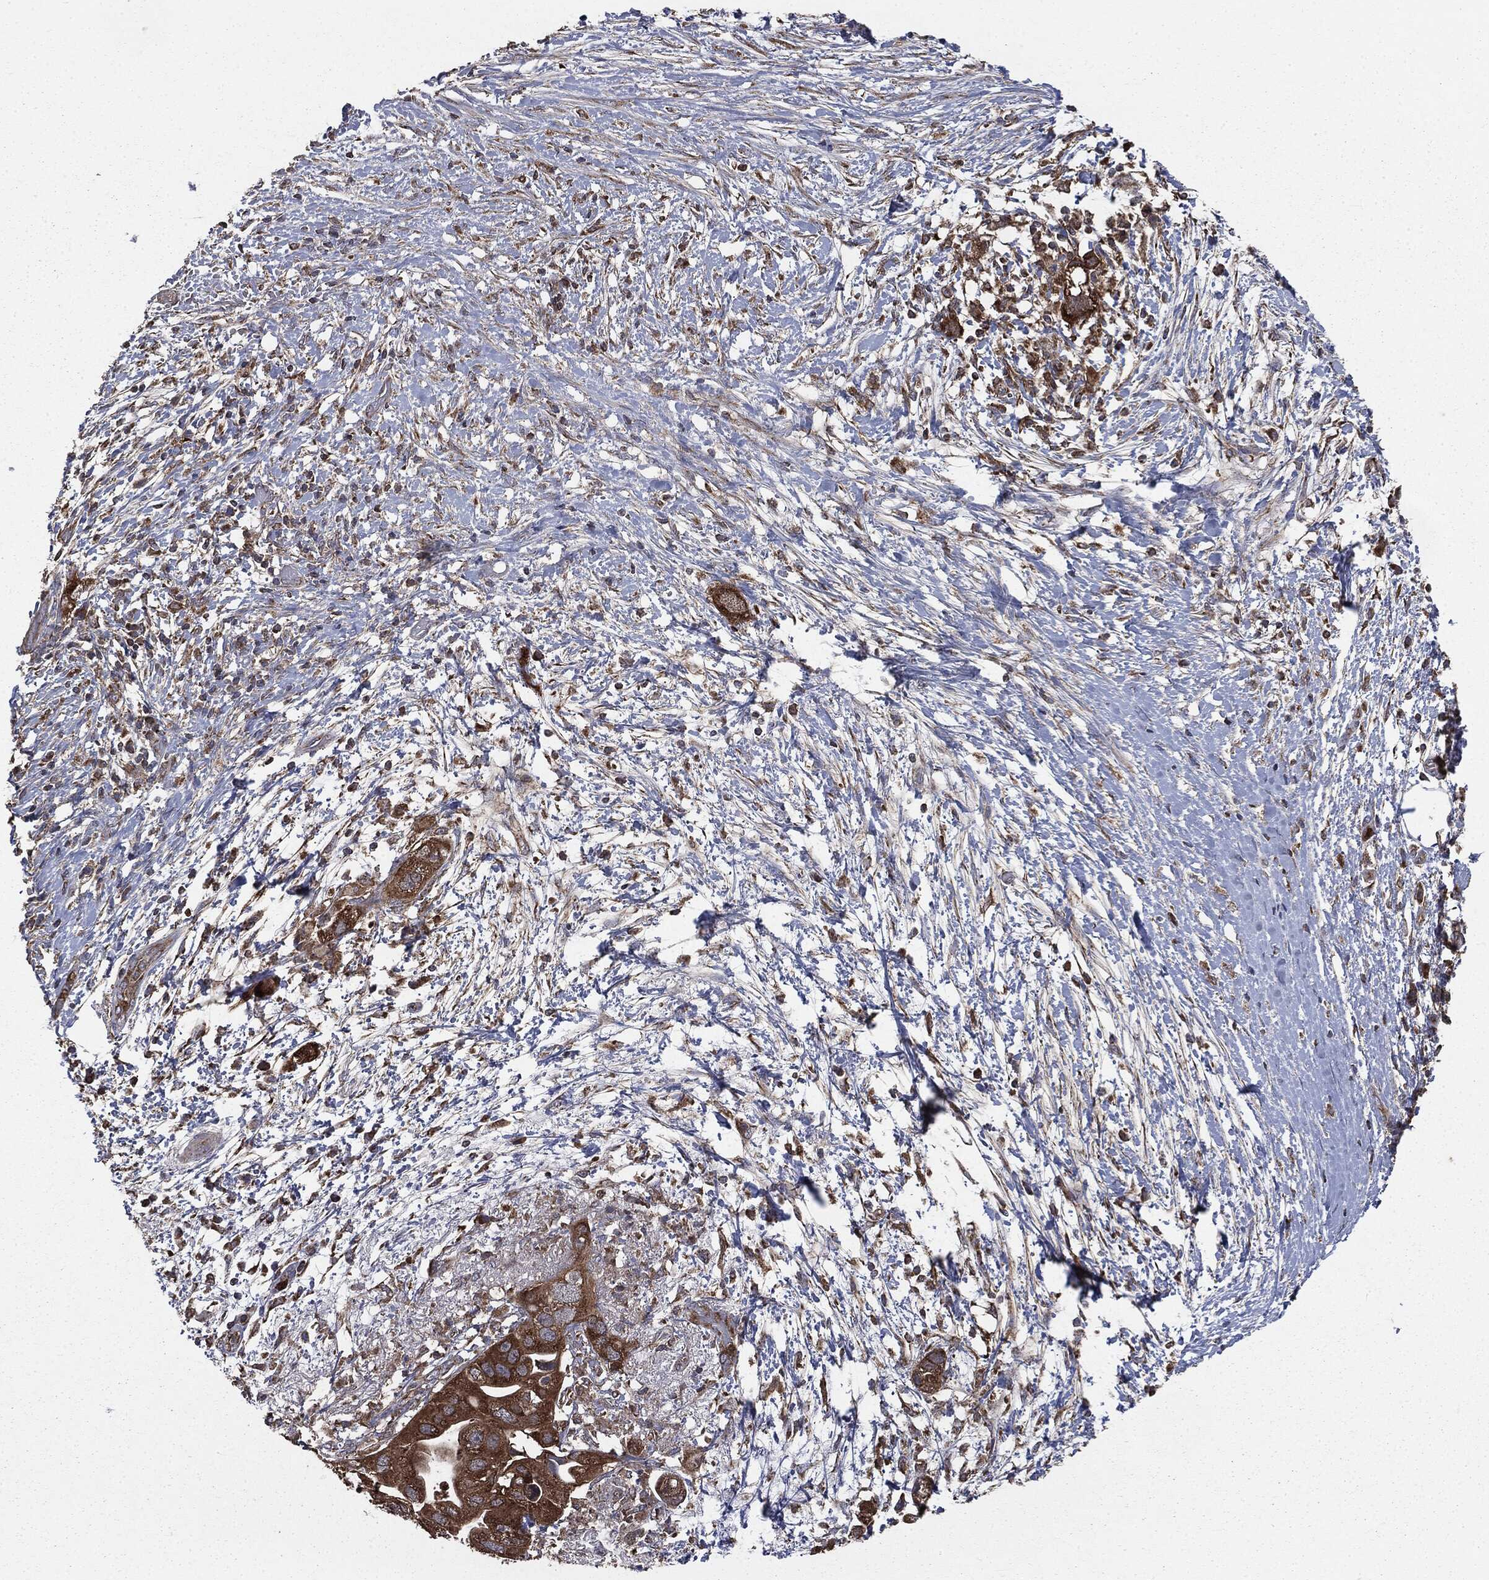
{"staining": {"intensity": "strong", "quantity": ">75%", "location": "cytoplasmic/membranous"}, "tissue": "pancreatic cancer", "cell_type": "Tumor cells", "image_type": "cancer", "snomed": [{"axis": "morphology", "description": "Adenocarcinoma, NOS"}, {"axis": "topography", "description": "Pancreas"}], "caption": "A photomicrograph of human adenocarcinoma (pancreatic) stained for a protein exhibits strong cytoplasmic/membranous brown staining in tumor cells.", "gene": "MAPK6", "patient": {"sex": "female", "age": 72}}